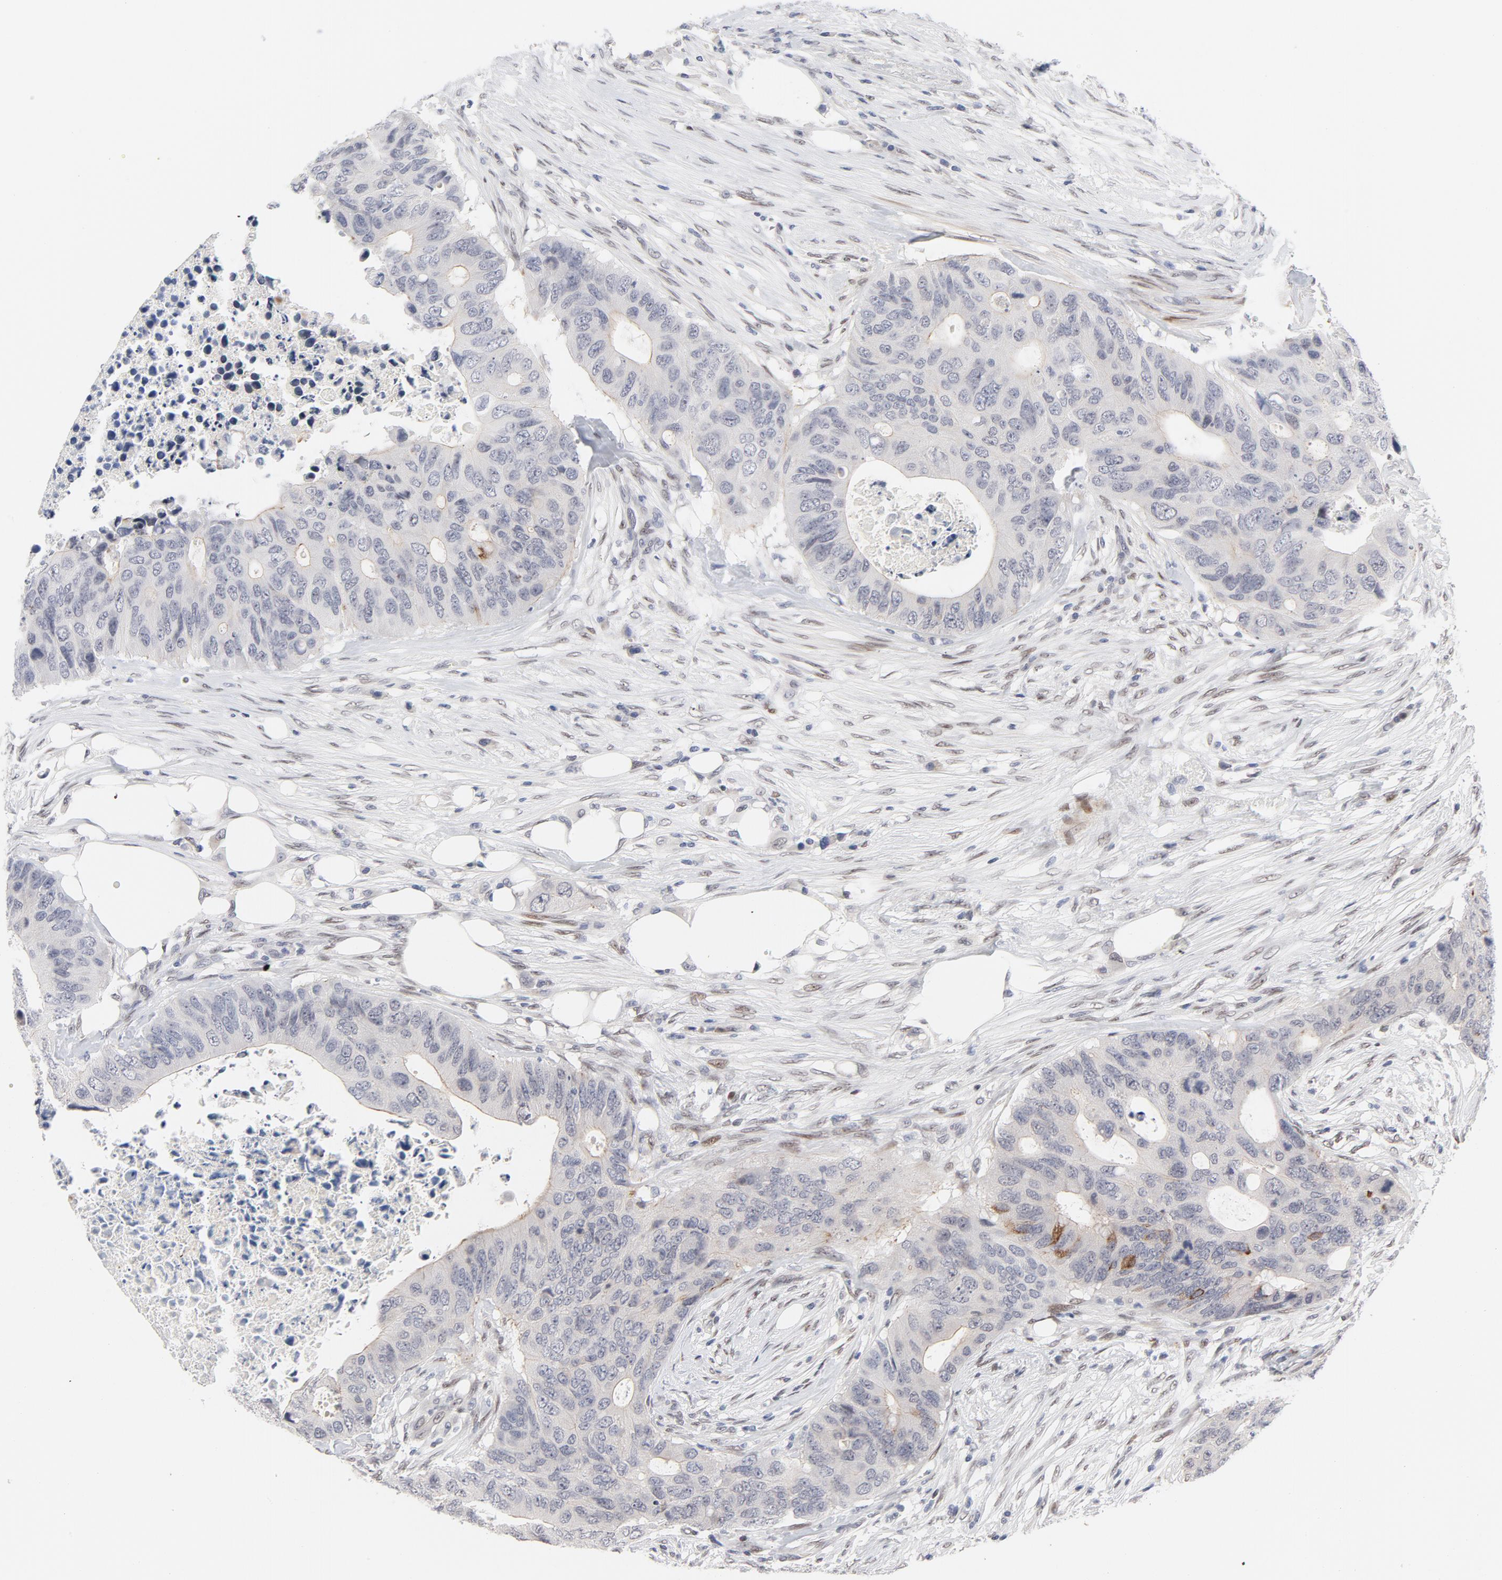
{"staining": {"intensity": "moderate", "quantity": "<25%", "location": "cytoplasmic/membranous"}, "tissue": "colorectal cancer", "cell_type": "Tumor cells", "image_type": "cancer", "snomed": [{"axis": "morphology", "description": "Adenocarcinoma, NOS"}, {"axis": "topography", "description": "Colon"}], "caption": "Protein analysis of colorectal adenocarcinoma tissue displays moderate cytoplasmic/membranous positivity in approximately <25% of tumor cells.", "gene": "NFIC", "patient": {"sex": "male", "age": 71}}